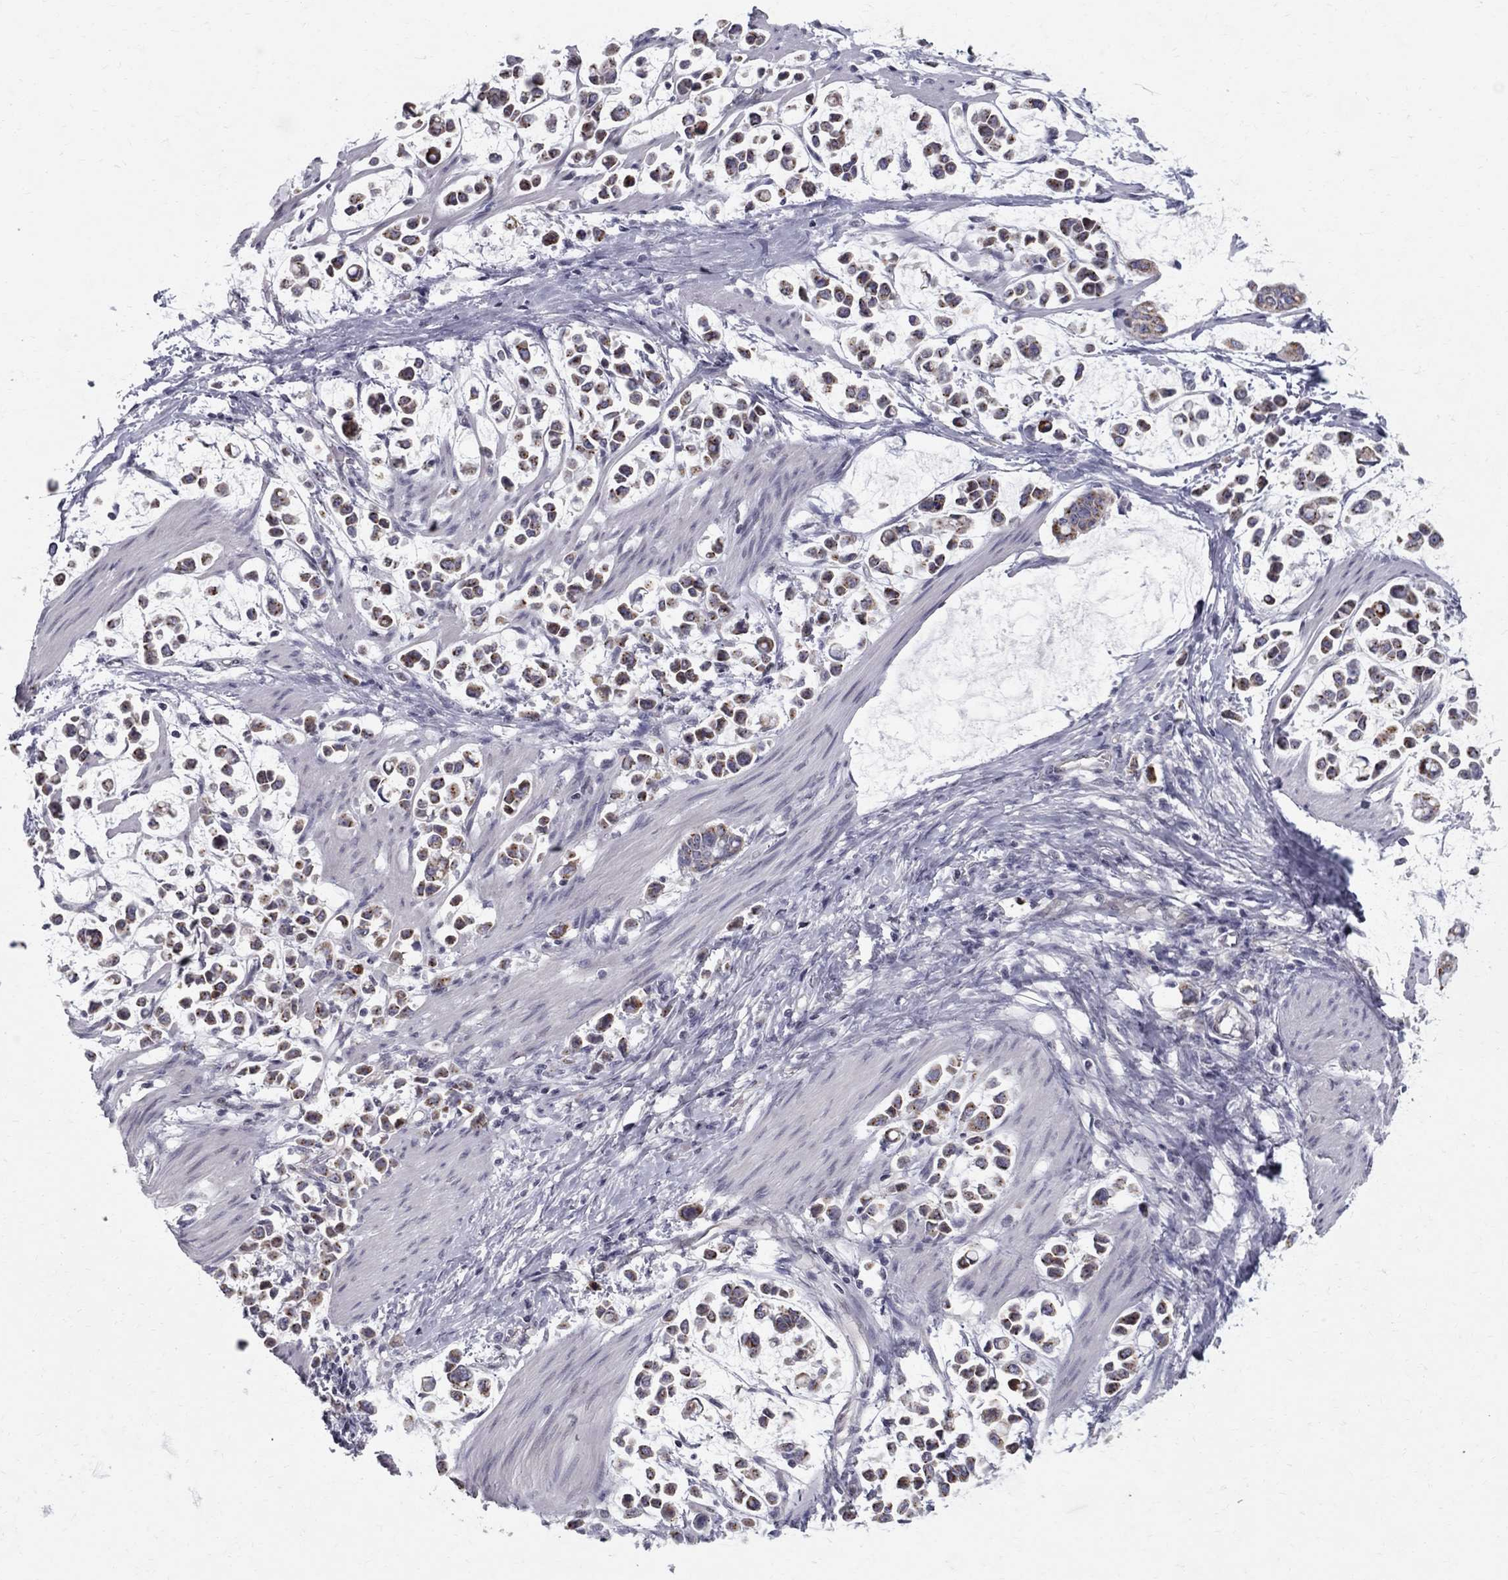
{"staining": {"intensity": "strong", "quantity": "25%-75%", "location": "cytoplasmic/membranous"}, "tissue": "stomach cancer", "cell_type": "Tumor cells", "image_type": "cancer", "snomed": [{"axis": "morphology", "description": "Adenocarcinoma, NOS"}, {"axis": "topography", "description": "Stomach"}], "caption": "Protein staining of stomach adenocarcinoma tissue displays strong cytoplasmic/membranous positivity in approximately 25%-75% of tumor cells.", "gene": "CLIC6", "patient": {"sex": "male", "age": 82}}